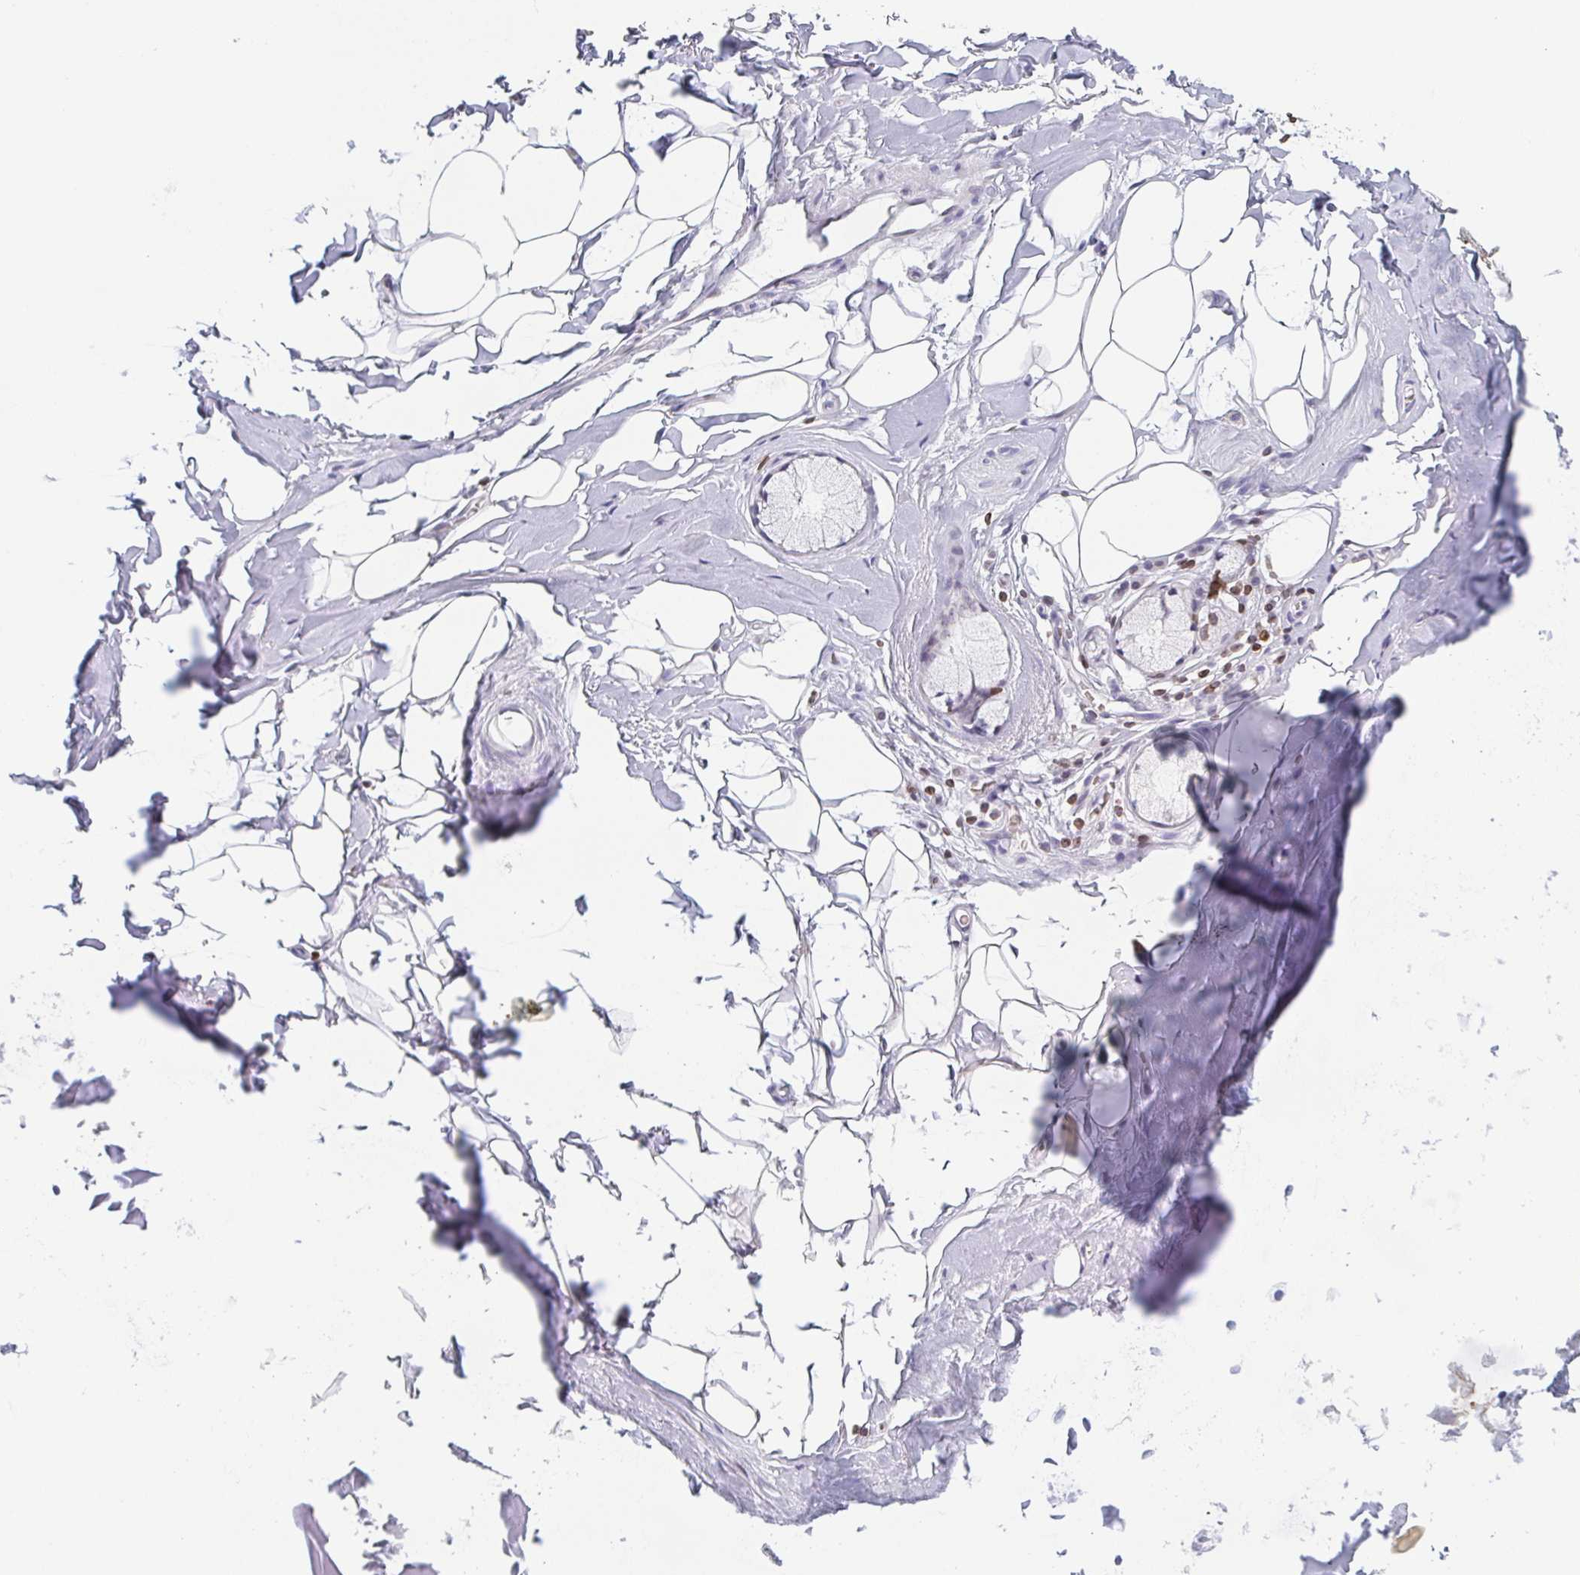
{"staining": {"intensity": "negative", "quantity": "none", "location": "none"}, "tissue": "adipose tissue", "cell_type": "Adipocytes", "image_type": "normal", "snomed": [{"axis": "morphology", "description": "Normal tissue, NOS"}, {"axis": "topography", "description": "Cartilage tissue"}, {"axis": "topography", "description": "Bronchus"}, {"axis": "topography", "description": "Peripheral nerve tissue"}], "caption": "High power microscopy micrograph of an immunohistochemistry histopathology image of unremarkable adipose tissue, revealing no significant expression in adipocytes. Nuclei are stained in blue.", "gene": "BTBD7", "patient": {"sex": "male", "age": 67}}